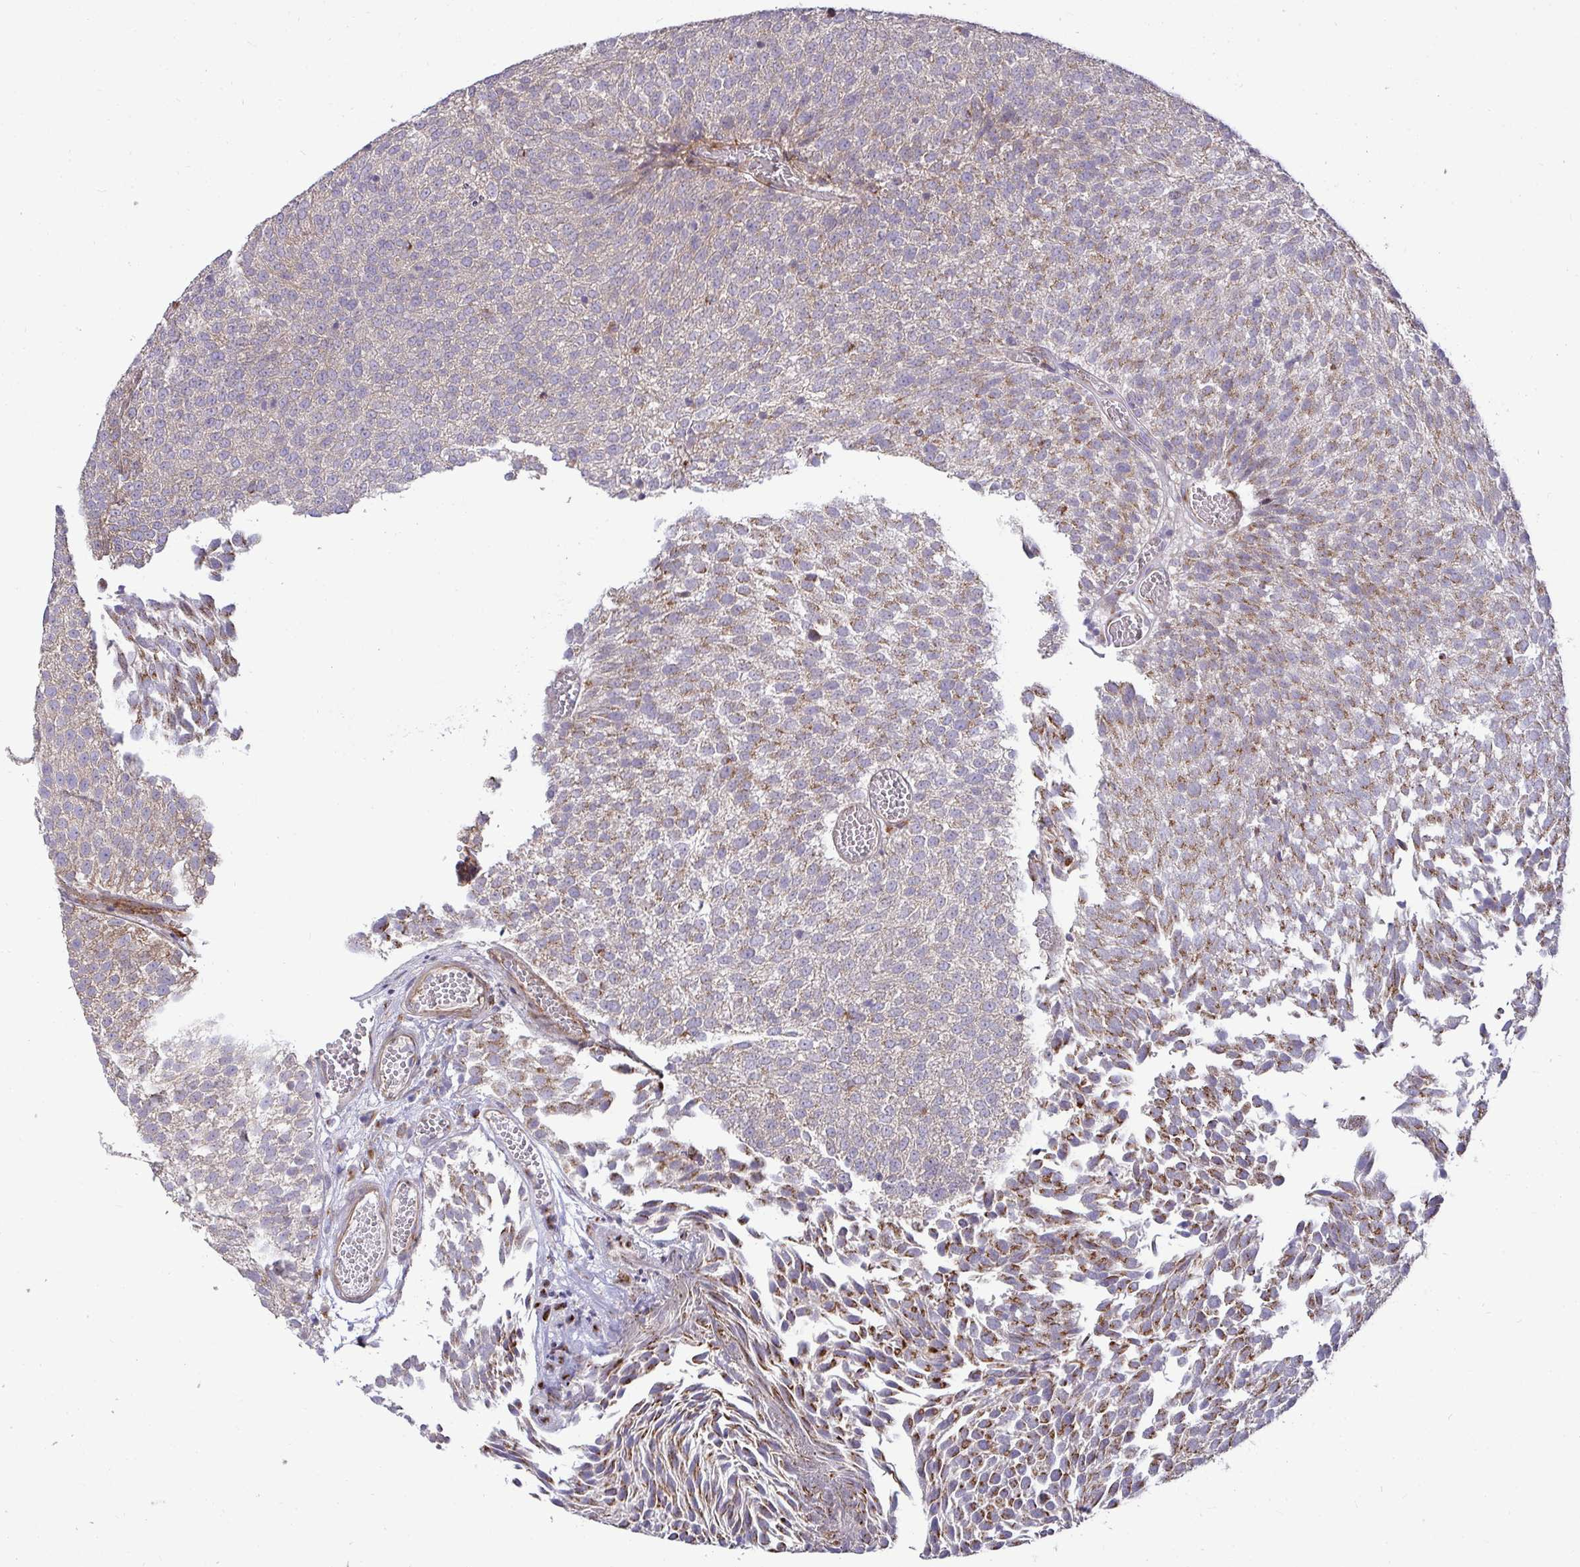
{"staining": {"intensity": "moderate", "quantity": "25%-75%", "location": "cytoplasmic/membranous"}, "tissue": "urothelial cancer", "cell_type": "Tumor cells", "image_type": "cancer", "snomed": [{"axis": "morphology", "description": "Urothelial carcinoma, Low grade"}, {"axis": "topography", "description": "Urinary bladder"}], "caption": "Brown immunohistochemical staining in human urothelial cancer reveals moderate cytoplasmic/membranous positivity in about 25%-75% of tumor cells.", "gene": "SH2D1B", "patient": {"sex": "female", "age": 79}}